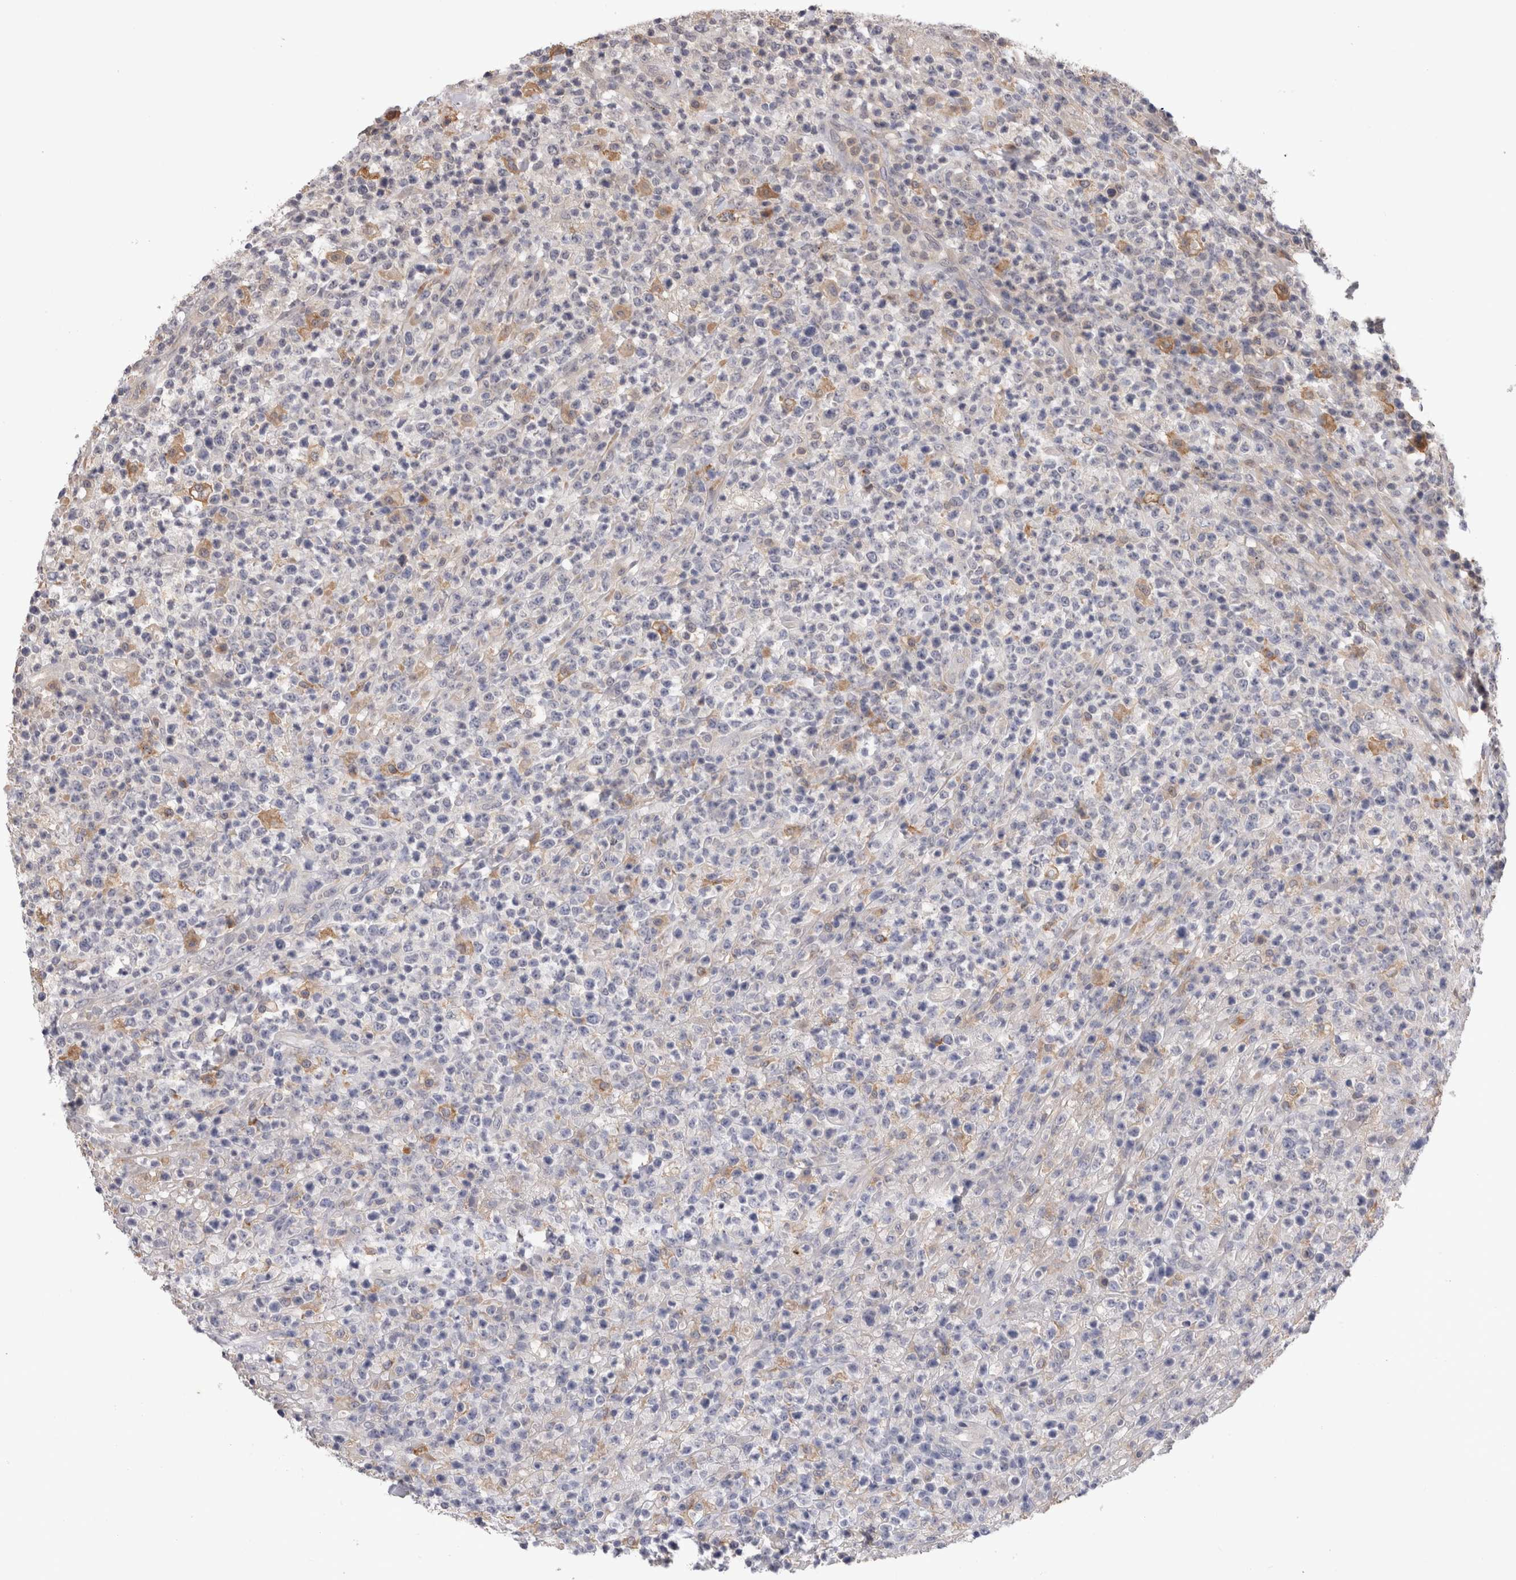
{"staining": {"intensity": "negative", "quantity": "none", "location": "none"}, "tissue": "lymphoma", "cell_type": "Tumor cells", "image_type": "cancer", "snomed": [{"axis": "morphology", "description": "Malignant lymphoma, non-Hodgkin's type, High grade"}, {"axis": "topography", "description": "Colon"}], "caption": "DAB (3,3'-diaminobenzidine) immunohistochemical staining of lymphoma exhibits no significant positivity in tumor cells. (Stains: DAB (3,3'-diaminobenzidine) immunohistochemistry with hematoxylin counter stain, Microscopy: brightfield microscopy at high magnification).", "gene": "VSIG4", "patient": {"sex": "female", "age": 53}}